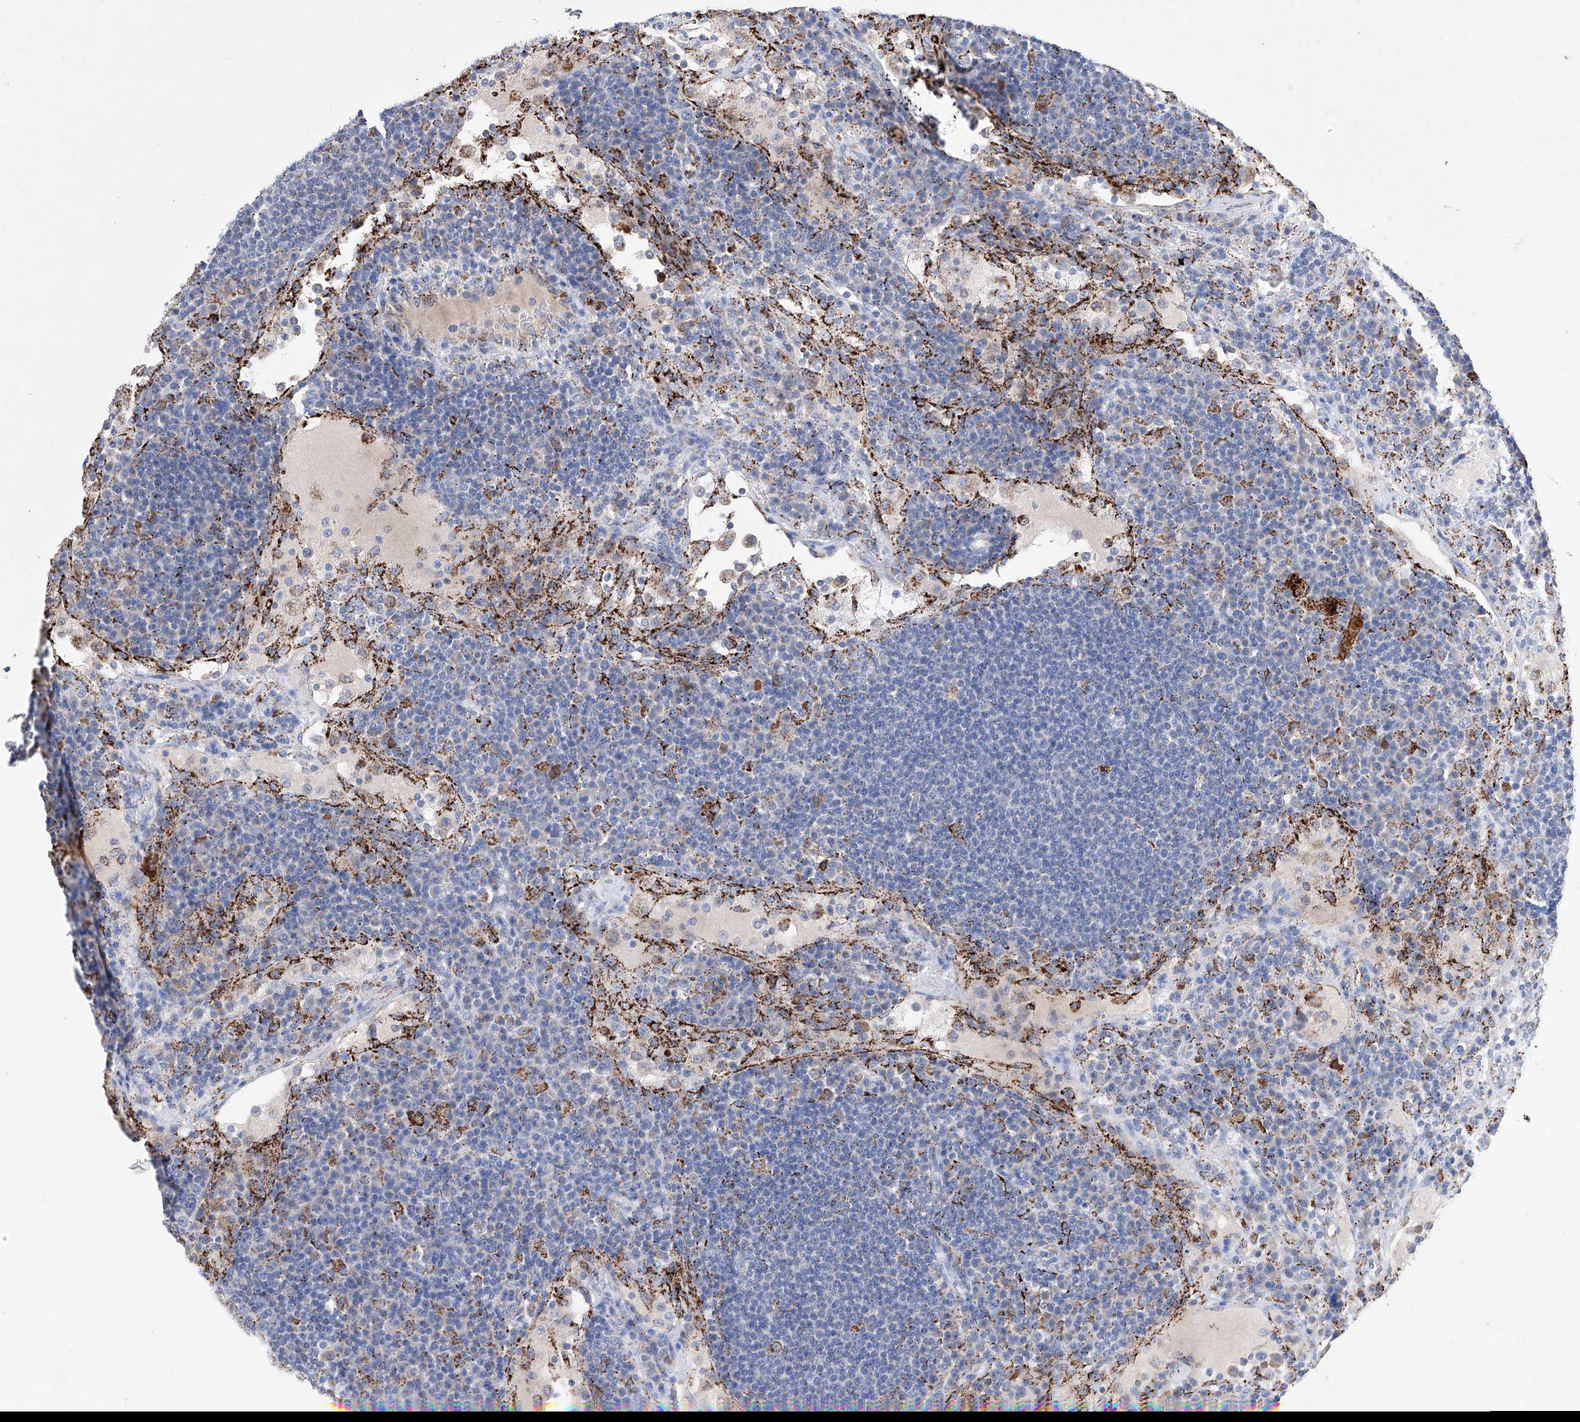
{"staining": {"intensity": "negative", "quantity": "none", "location": "none"}, "tissue": "lymph node", "cell_type": "Germinal center cells", "image_type": "normal", "snomed": [{"axis": "morphology", "description": "Normal tissue, NOS"}, {"axis": "topography", "description": "Lymph node"}], "caption": "Germinal center cells are negative for brown protein staining in benign lymph node. (DAB (3,3'-diaminobenzidine) immunohistochemistry (IHC) visualized using brightfield microscopy, high magnification).", "gene": "NRROS", "patient": {"sex": "female", "age": 53}}